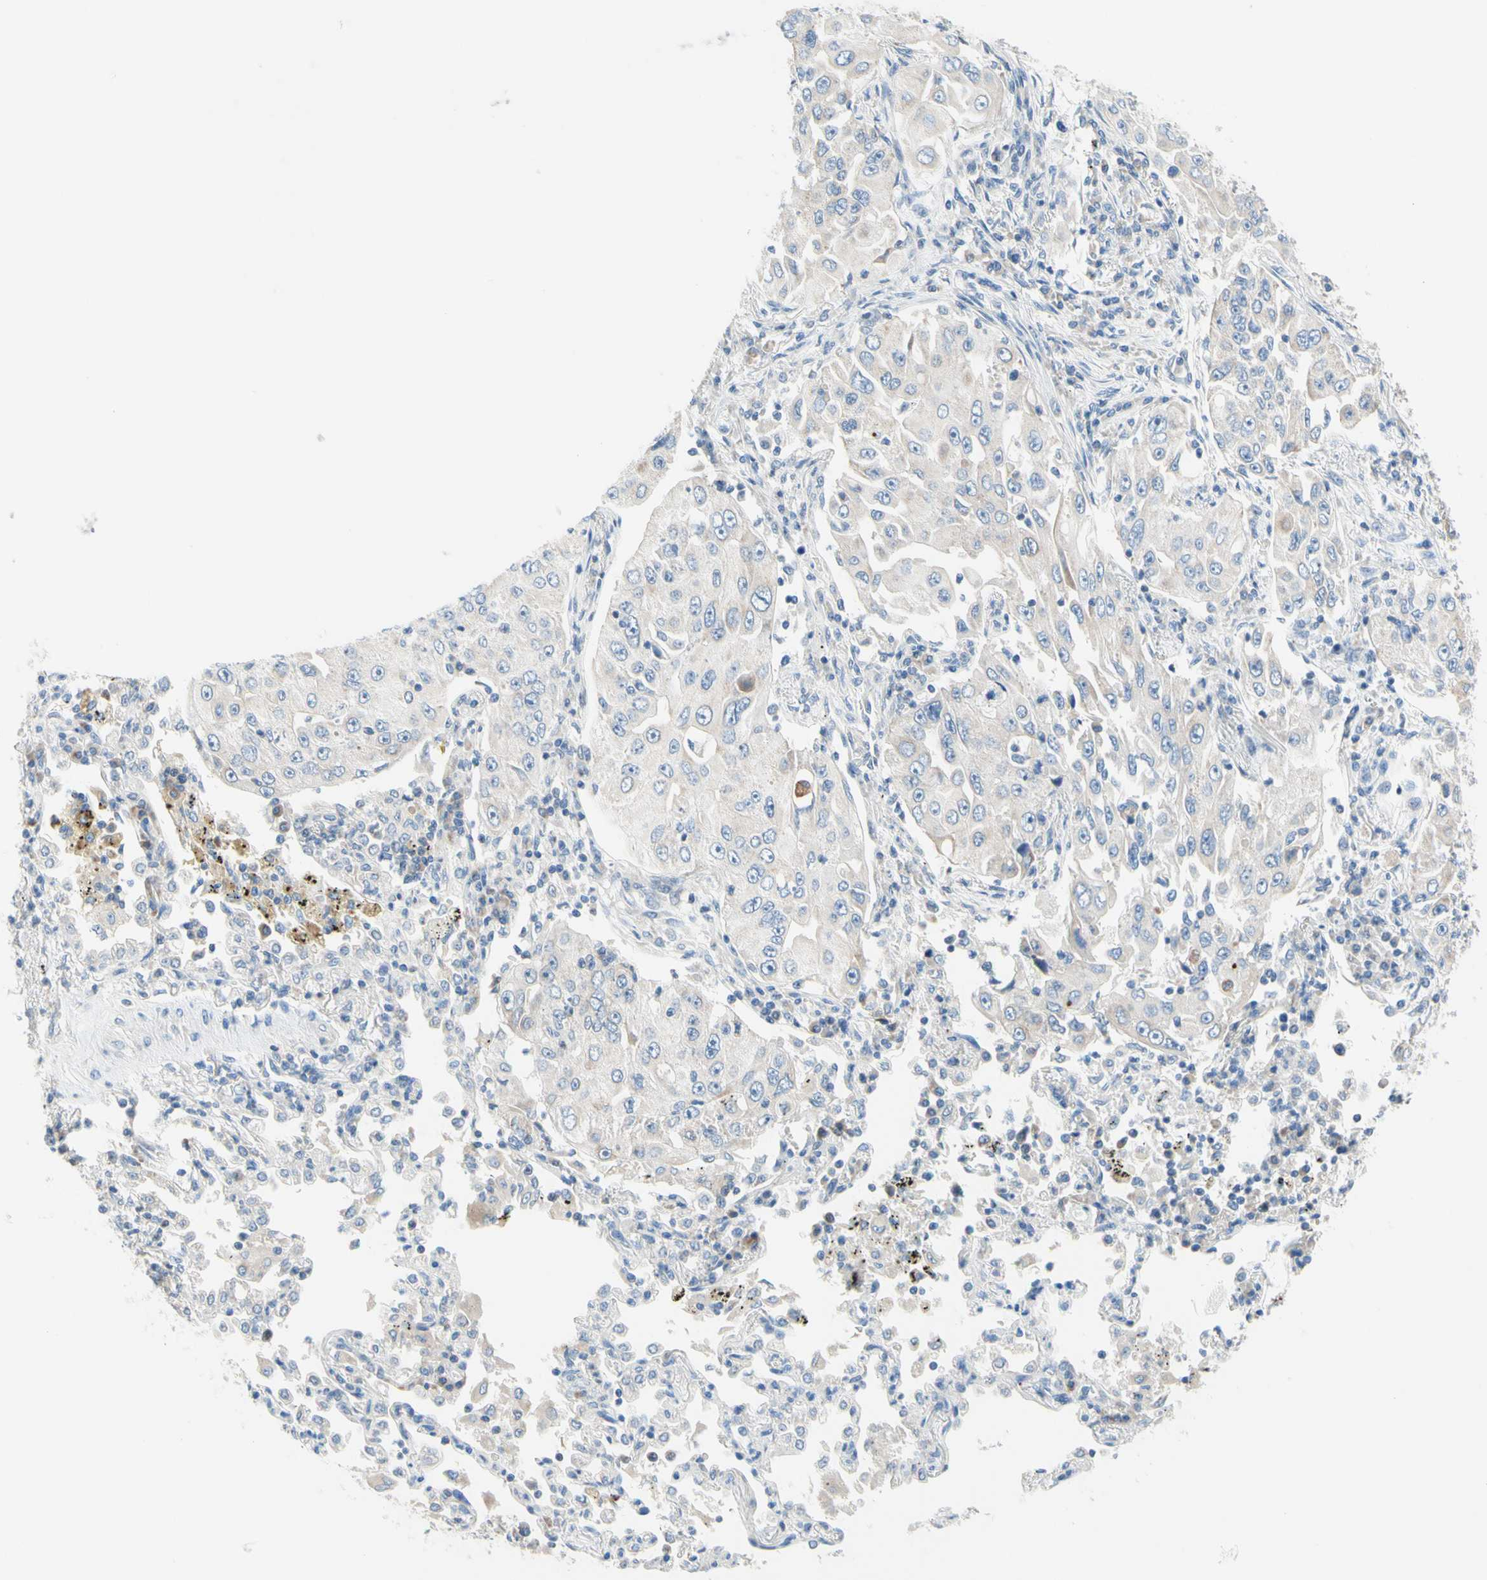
{"staining": {"intensity": "negative", "quantity": "none", "location": "none"}, "tissue": "lung cancer", "cell_type": "Tumor cells", "image_type": "cancer", "snomed": [{"axis": "morphology", "description": "Adenocarcinoma, NOS"}, {"axis": "topography", "description": "Lung"}], "caption": "Tumor cells are negative for brown protein staining in lung cancer (adenocarcinoma).", "gene": "MFF", "patient": {"sex": "male", "age": 84}}